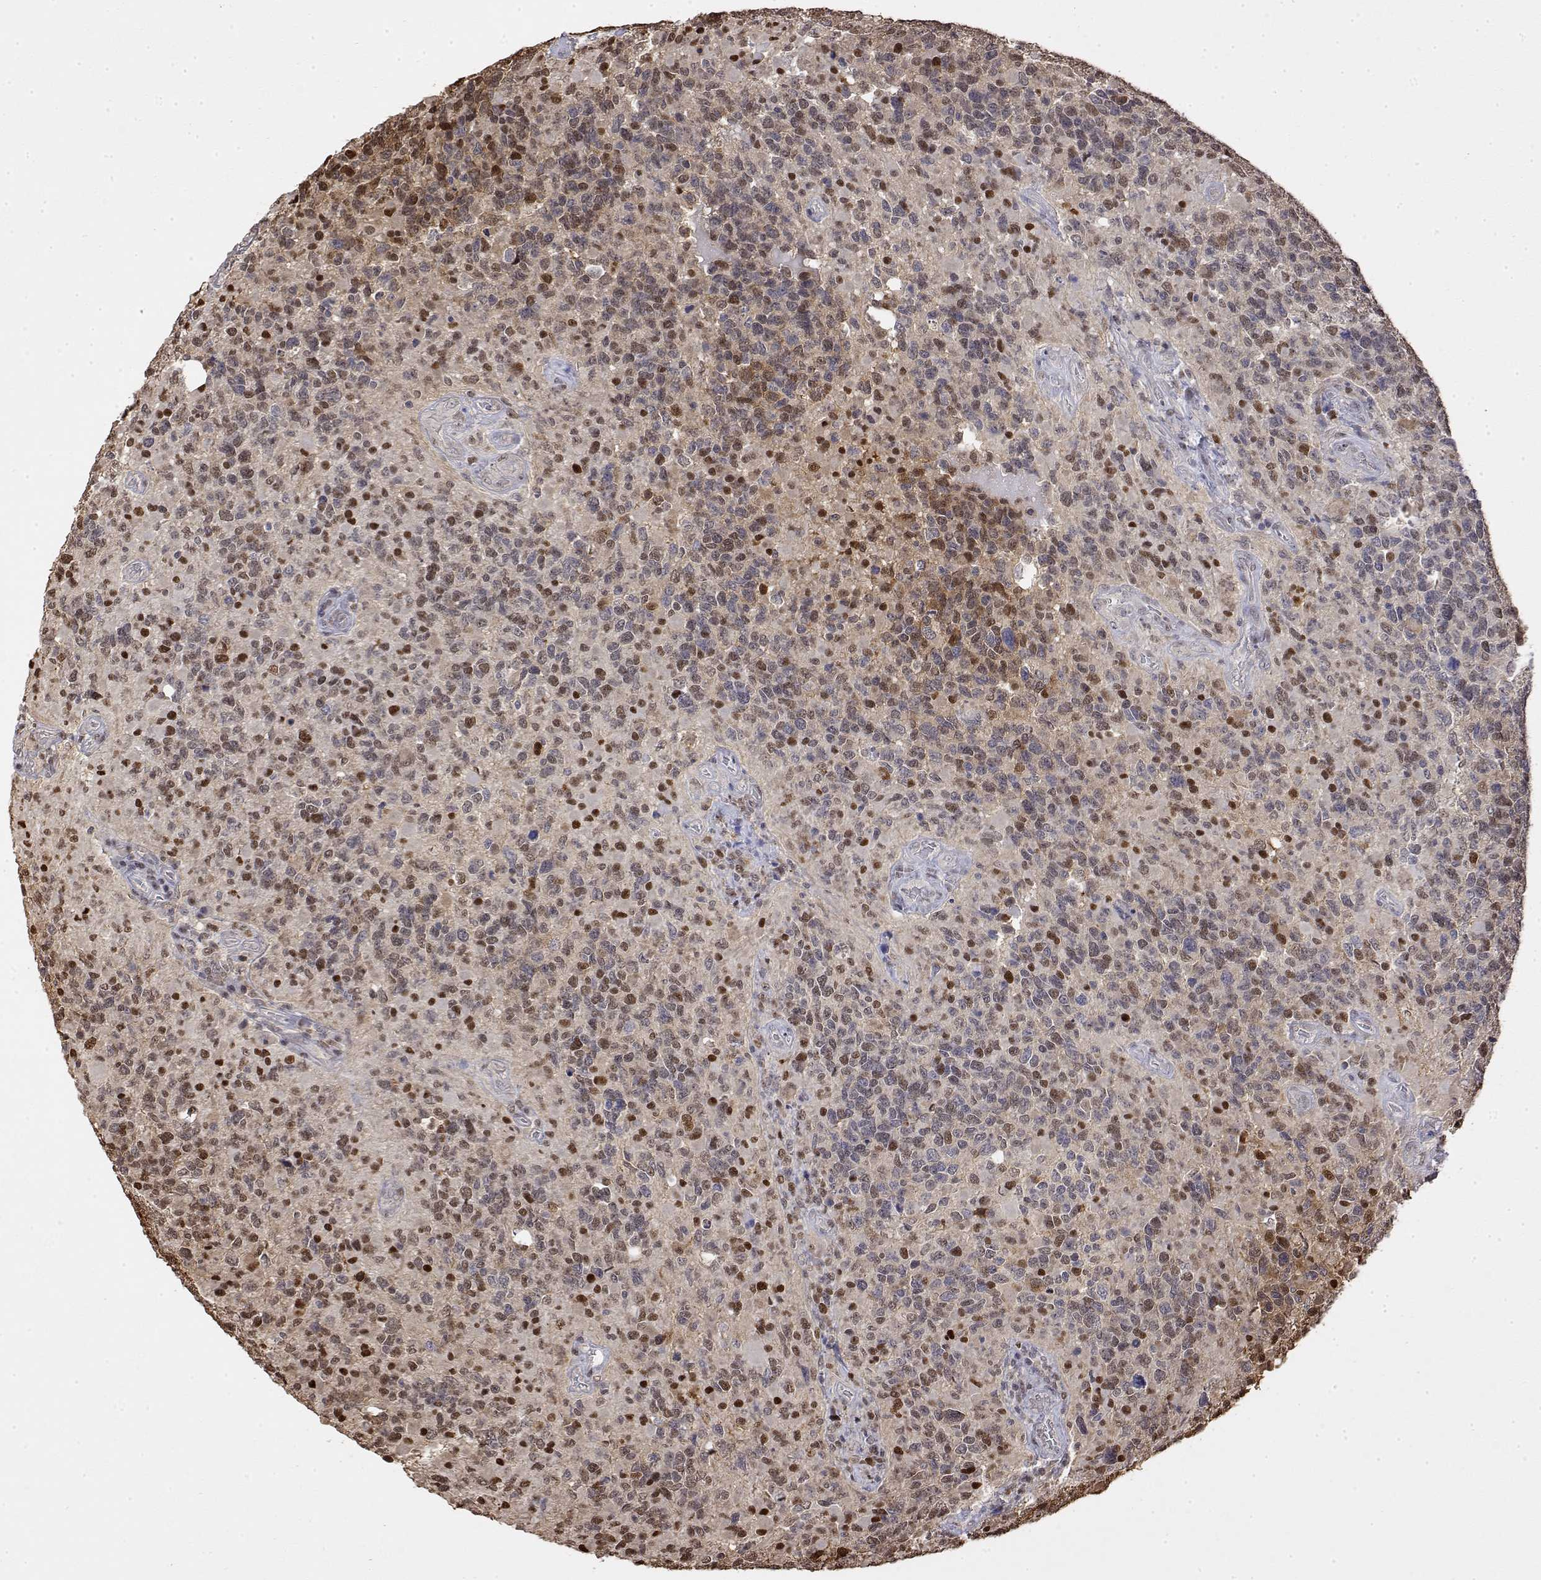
{"staining": {"intensity": "moderate", "quantity": "<25%", "location": "nuclear"}, "tissue": "glioma", "cell_type": "Tumor cells", "image_type": "cancer", "snomed": [{"axis": "morphology", "description": "Glioma, malignant, High grade"}, {"axis": "topography", "description": "Brain"}], "caption": "Glioma stained for a protein (brown) exhibits moderate nuclear positive expression in approximately <25% of tumor cells.", "gene": "TPI1", "patient": {"sex": "female", "age": 40}}